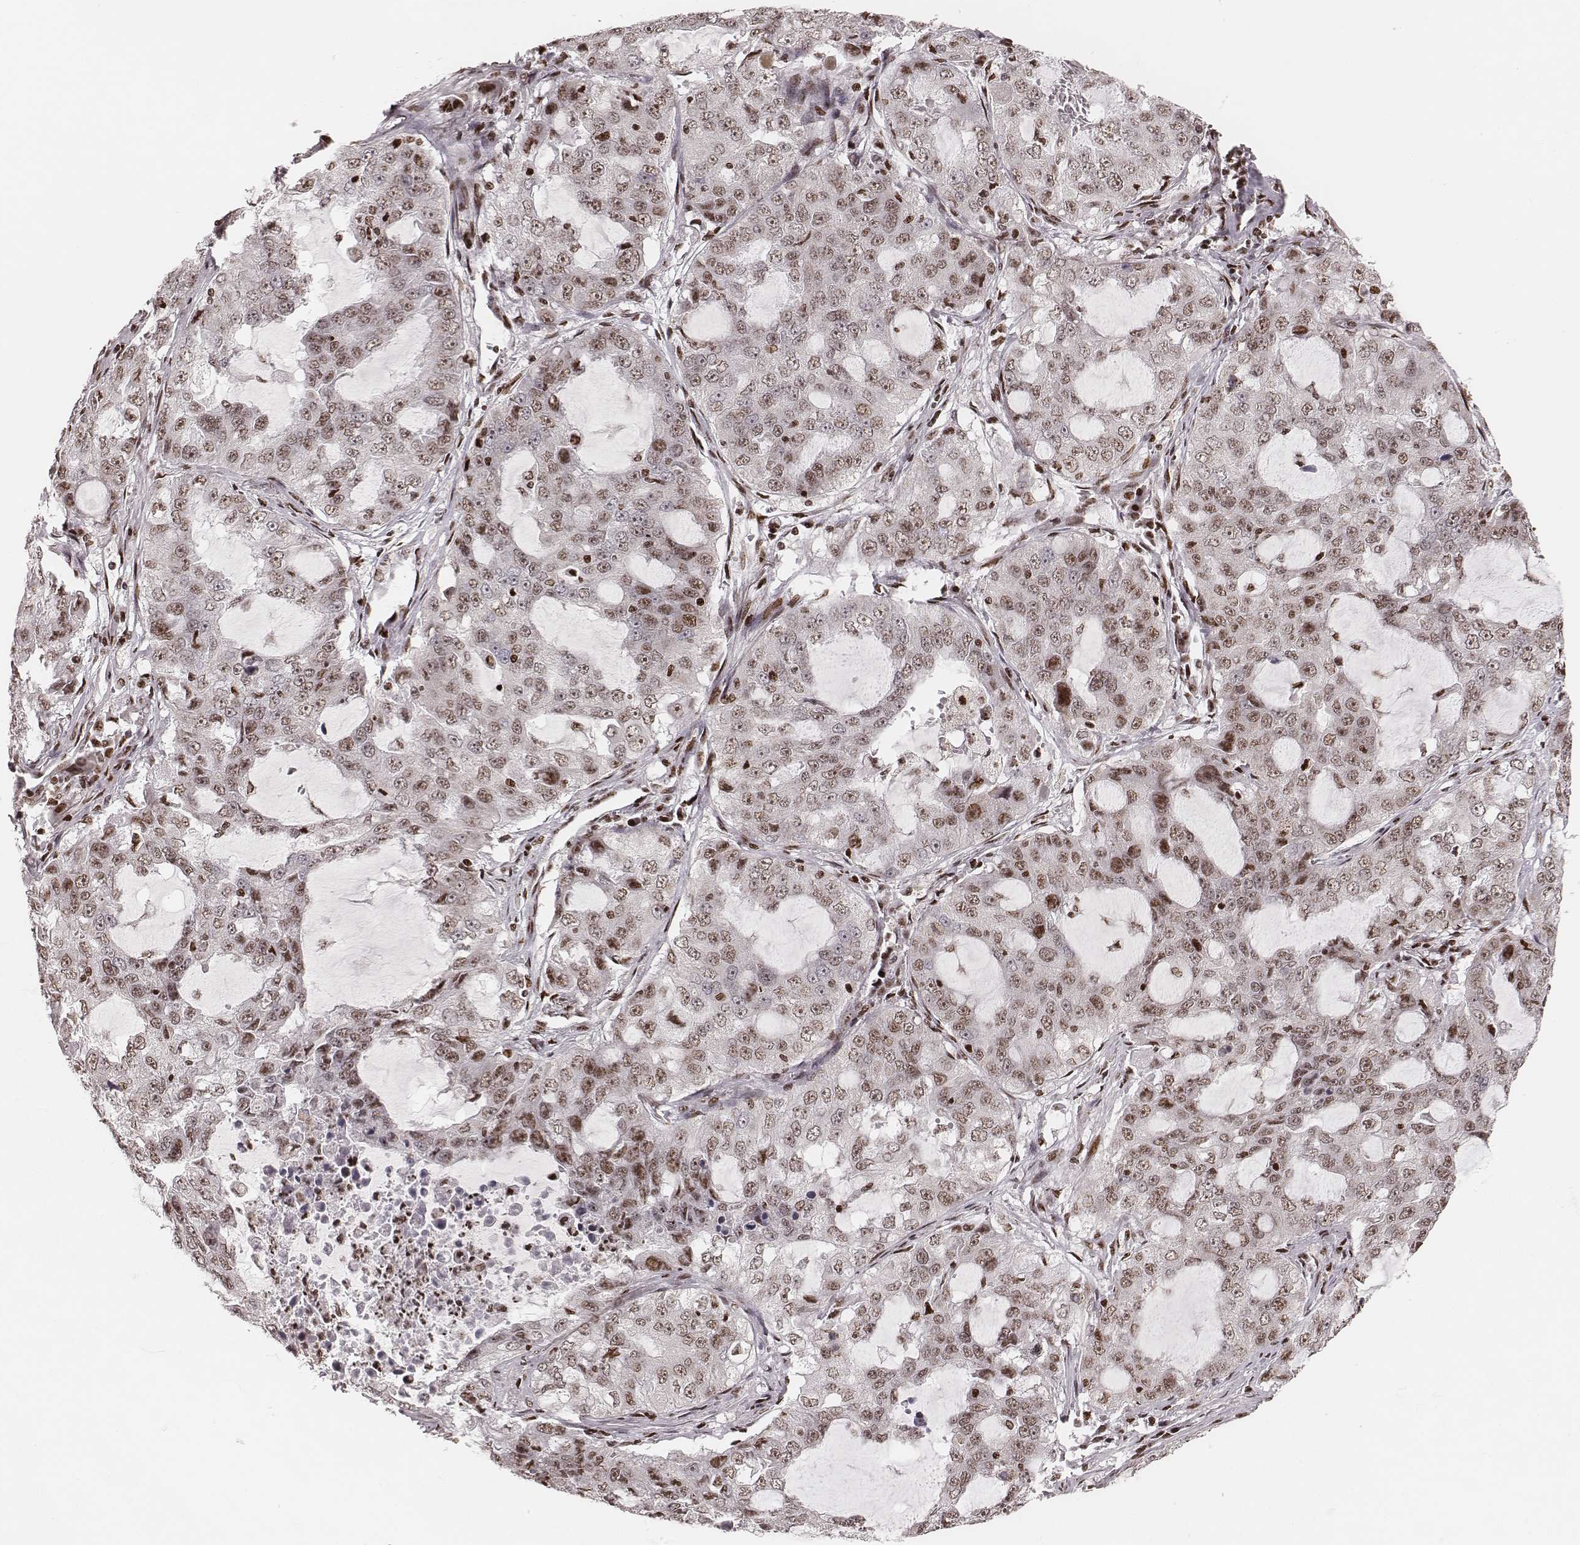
{"staining": {"intensity": "weak", "quantity": ">75%", "location": "nuclear"}, "tissue": "lung cancer", "cell_type": "Tumor cells", "image_type": "cancer", "snomed": [{"axis": "morphology", "description": "Adenocarcinoma, NOS"}, {"axis": "topography", "description": "Lung"}], "caption": "The micrograph demonstrates staining of lung cancer, revealing weak nuclear protein positivity (brown color) within tumor cells.", "gene": "VRK3", "patient": {"sex": "female", "age": 61}}